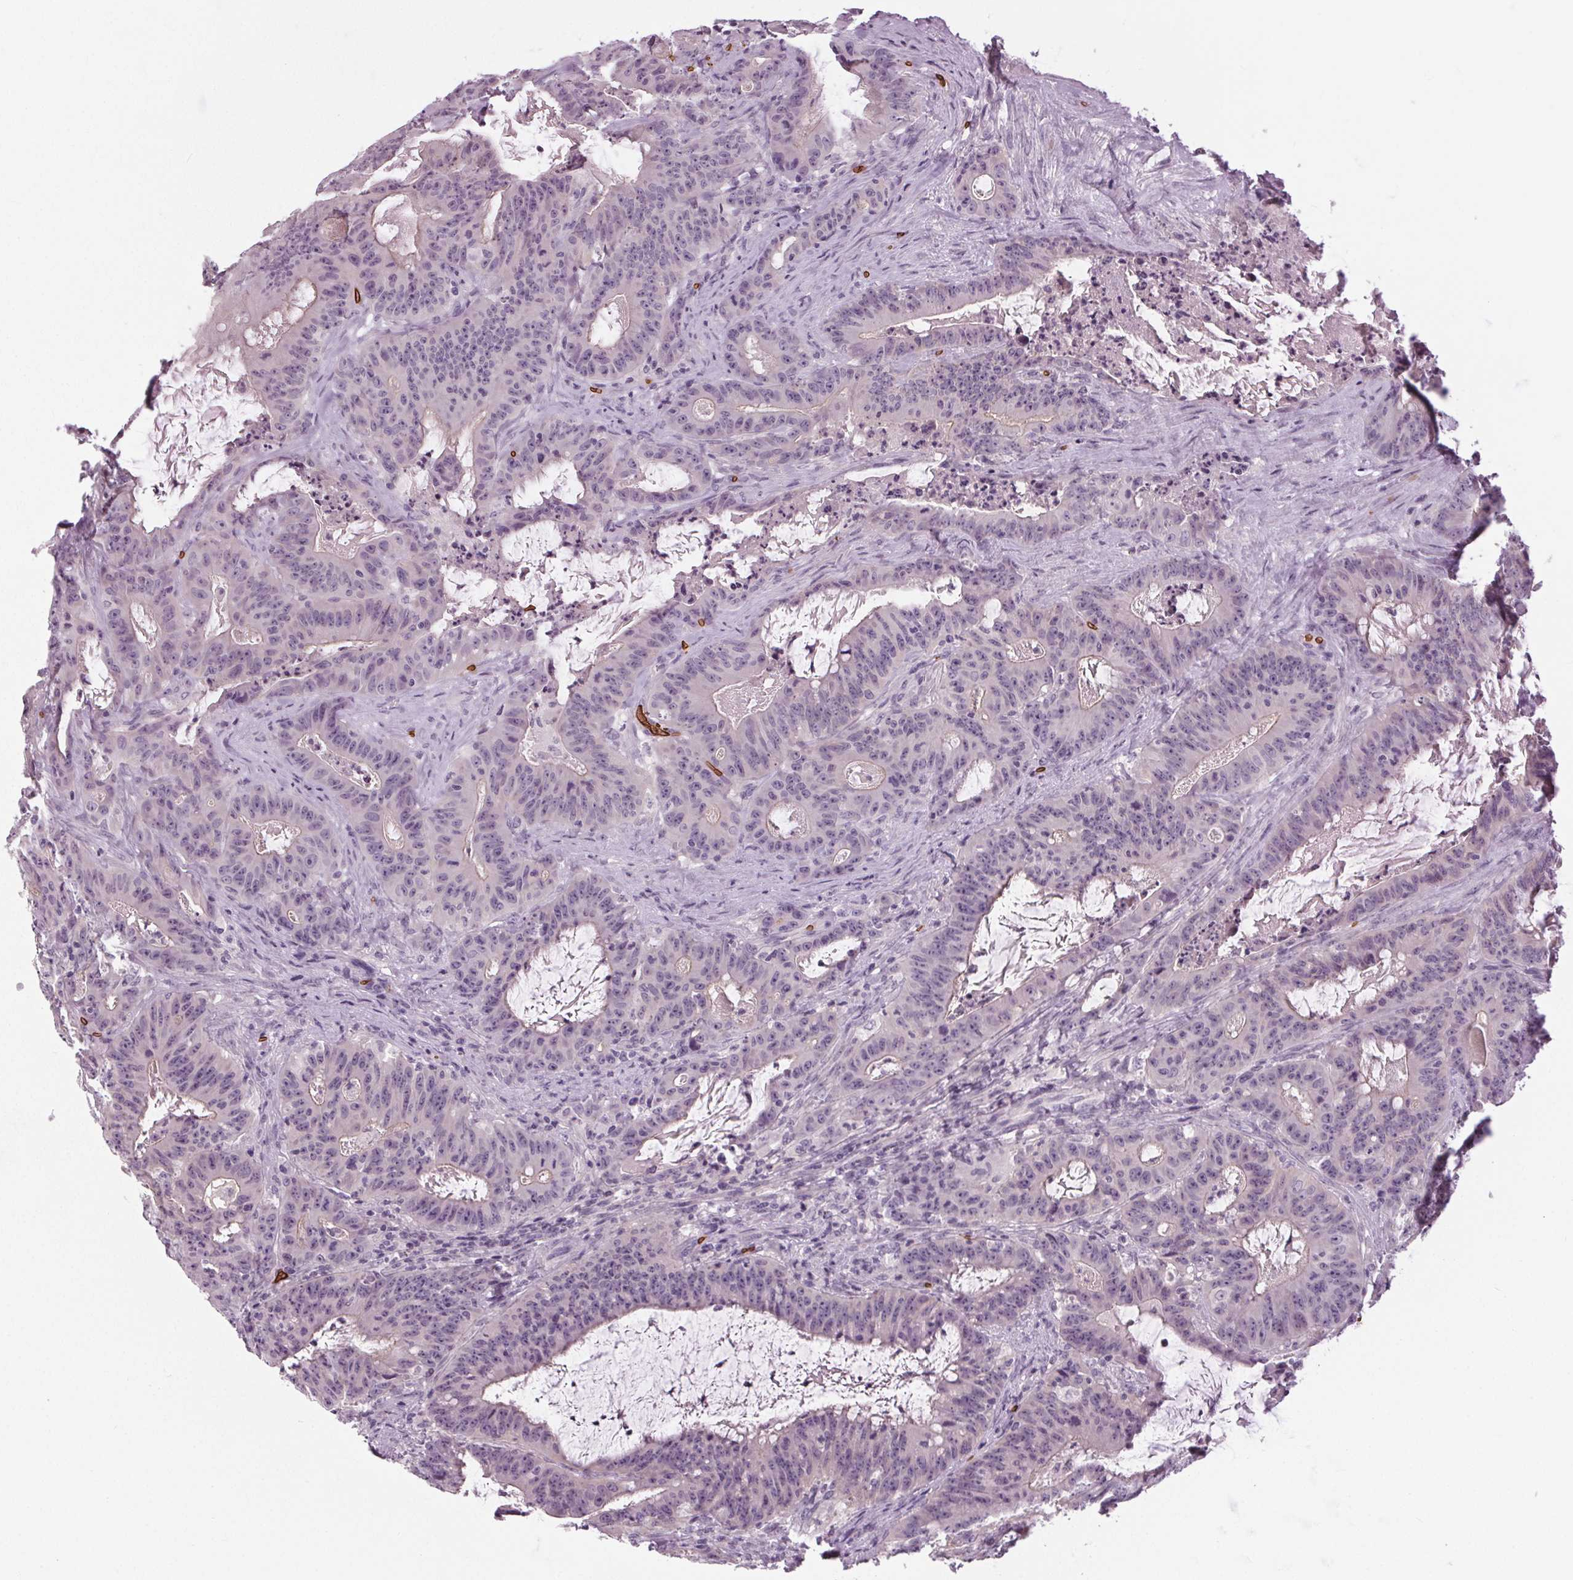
{"staining": {"intensity": "negative", "quantity": "none", "location": "none"}, "tissue": "colorectal cancer", "cell_type": "Tumor cells", "image_type": "cancer", "snomed": [{"axis": "morphology", "description": "Adenocarcinoma, NOS"}, {"axis": "topography", "description": "Colon"}], "caption": "Colorectal cancer (adenocarcinoma) was stained to show a protein in brown. There is no significant staining in tumor cells. (Stains: DAB immunohistochemistry with hematoxylin counter stain, Microscopy: brightfield microscopy at high magnification).", "gene": "SLC4A1", "patient": {"sex": "male", "age": 33}}